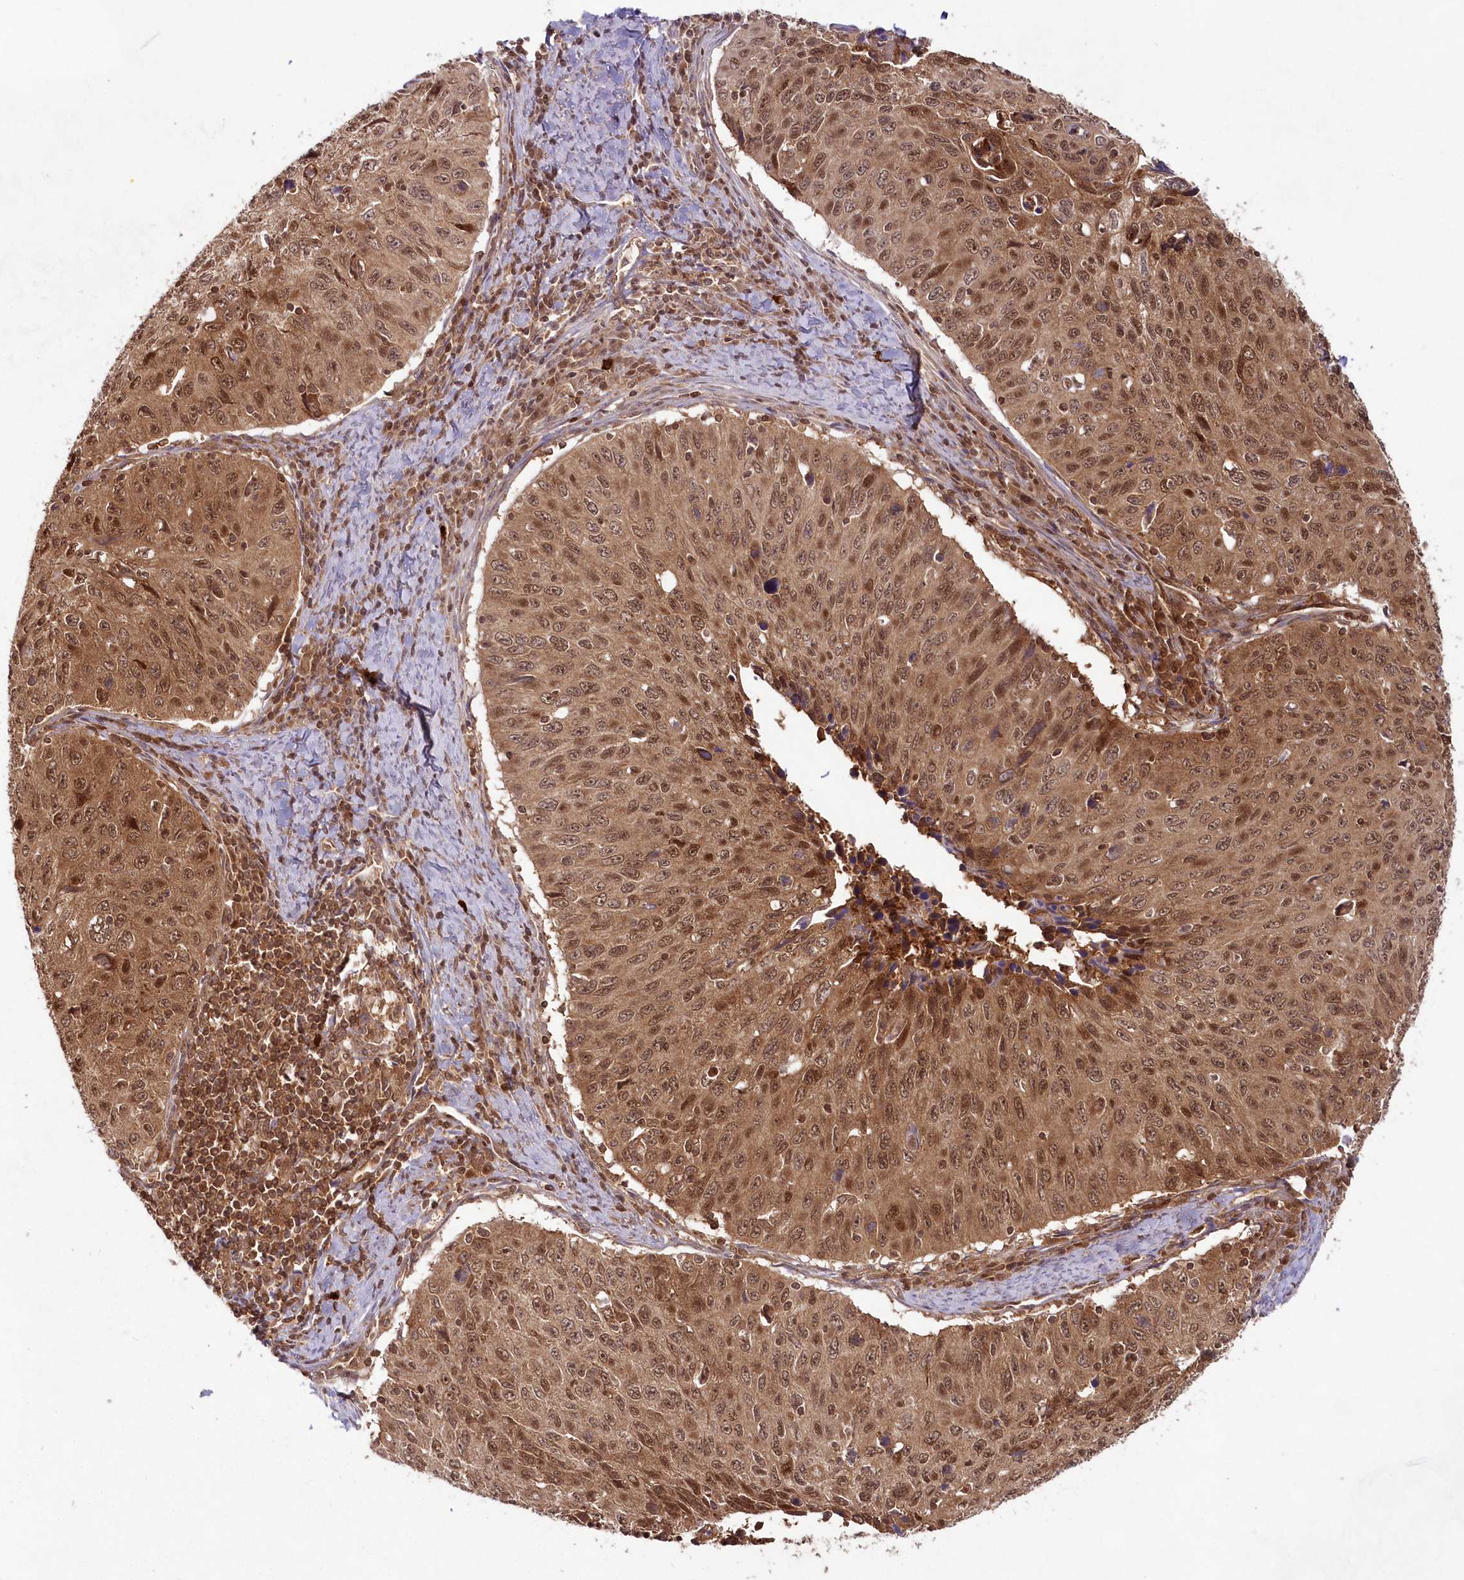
{"staining": {"intensity": "moderate", "quantity": ">75%", "location": "cytoplasmic/membranous,nuclear"}, "tissue": "cervical cancer", "cell_type": "Tumor cells", "image_type": "cancer", "snomed": [{"axis": "morphology", "description": "Squamous cell carcinoma, NOS"}, {"axis": "topography", "description": "Cervix"}], "caption": "Immunohistochemistry of human cervical cancer demonstrates medium levels of moderate cytoplasmic/membranous and nuclear positivity in about >75% of tumor cells.", "gene": "IMPA1", "patient": {"sex": "female", "age": 53}}